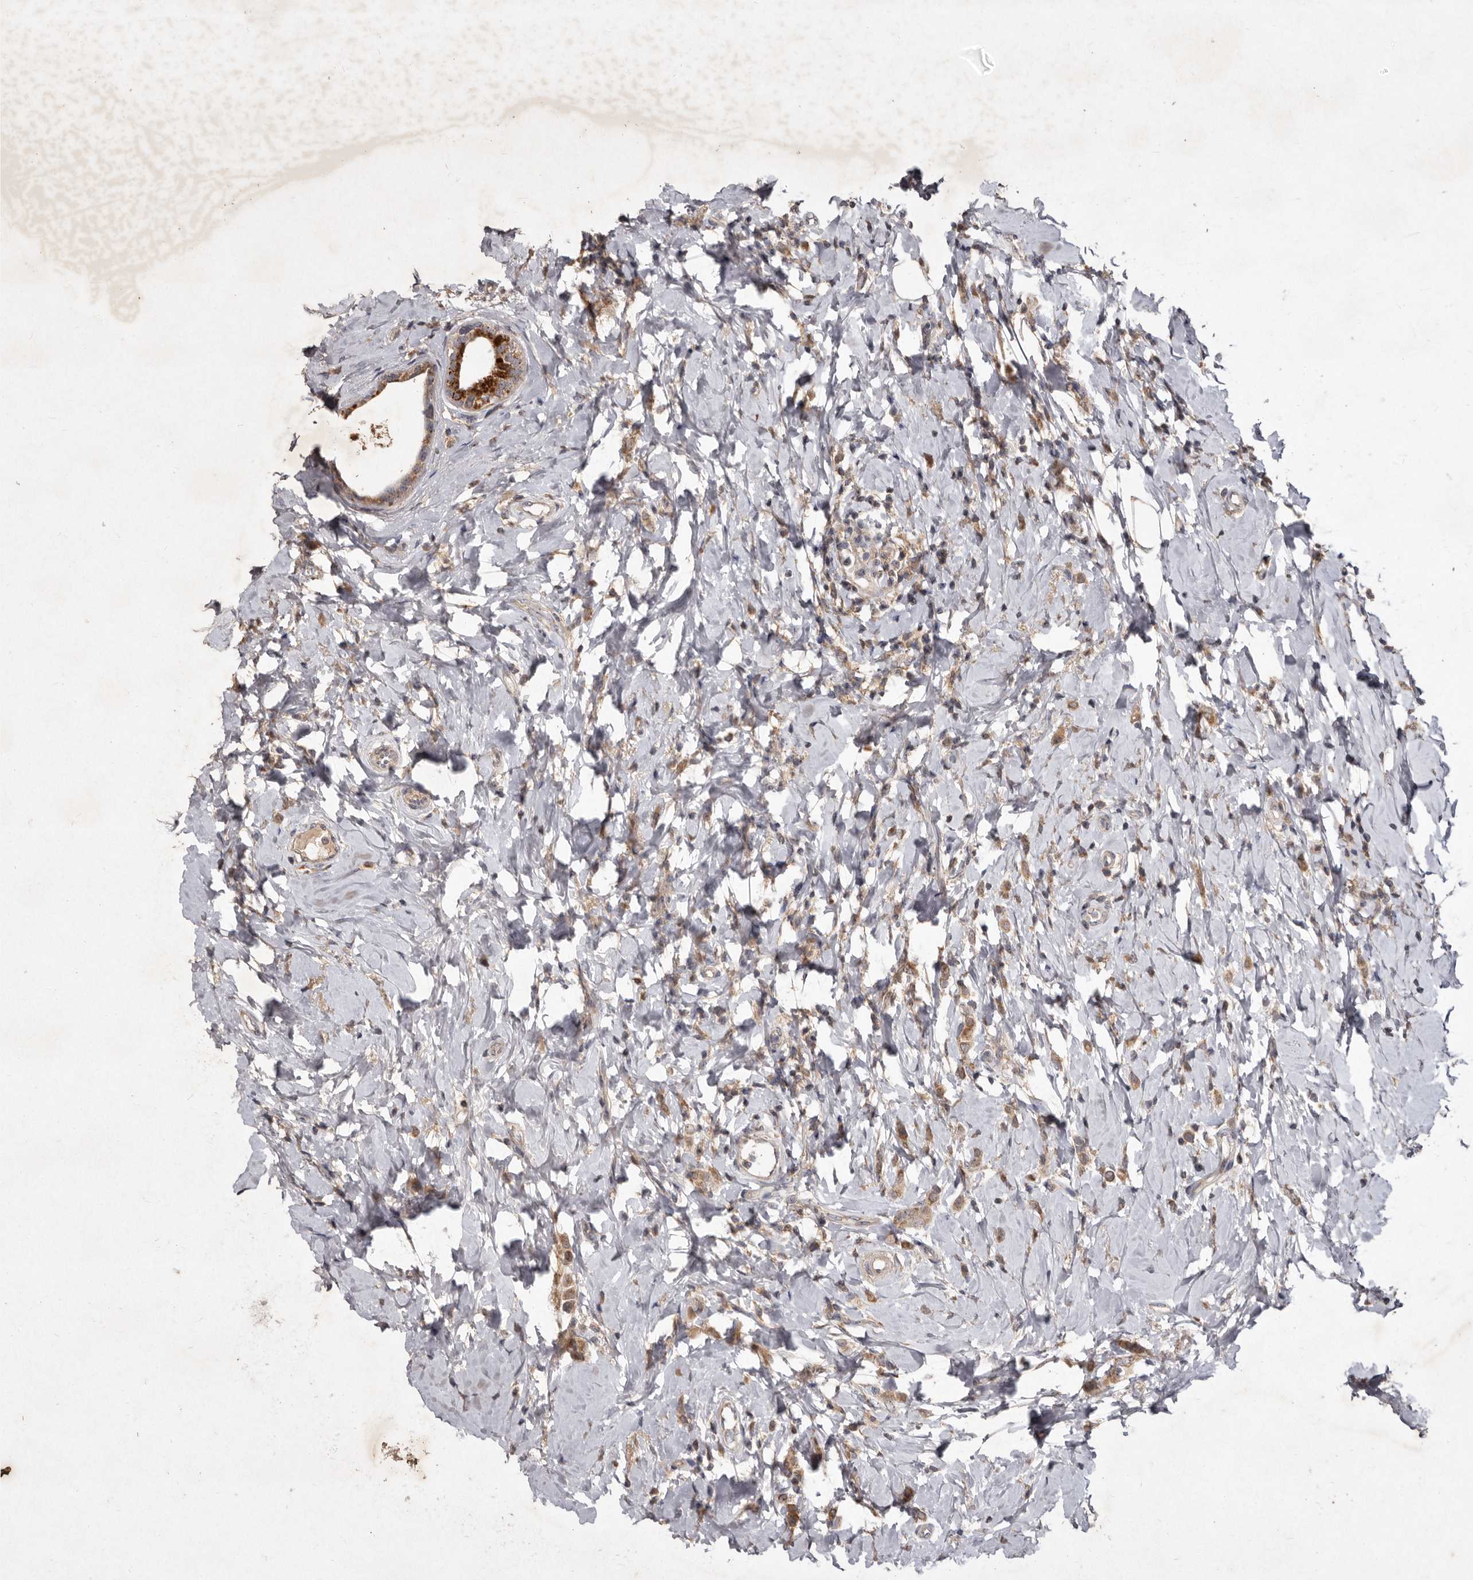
{"staining": {"intensity": "moderate", "quantity": ">75%", "location": "cytoplasmic/membranous"}, "tissue": "breast cancer", "cell_type": "Tumor cells", "image_type": "cancer", "snomed": [{"axis": "morphology", "description": "Lobular carcinoma"}, {"axis": "topography", "description": "Breast"}], "caption": "Approximately >75% of tumor cells in breast cancer (lobular carcinoma) display moderate cytoplasmic/membranous protein staining as visualized by brown immunohistochemical staining.", "gene": "FLAD1", "patient": {"sex": "female", "age": 47}}